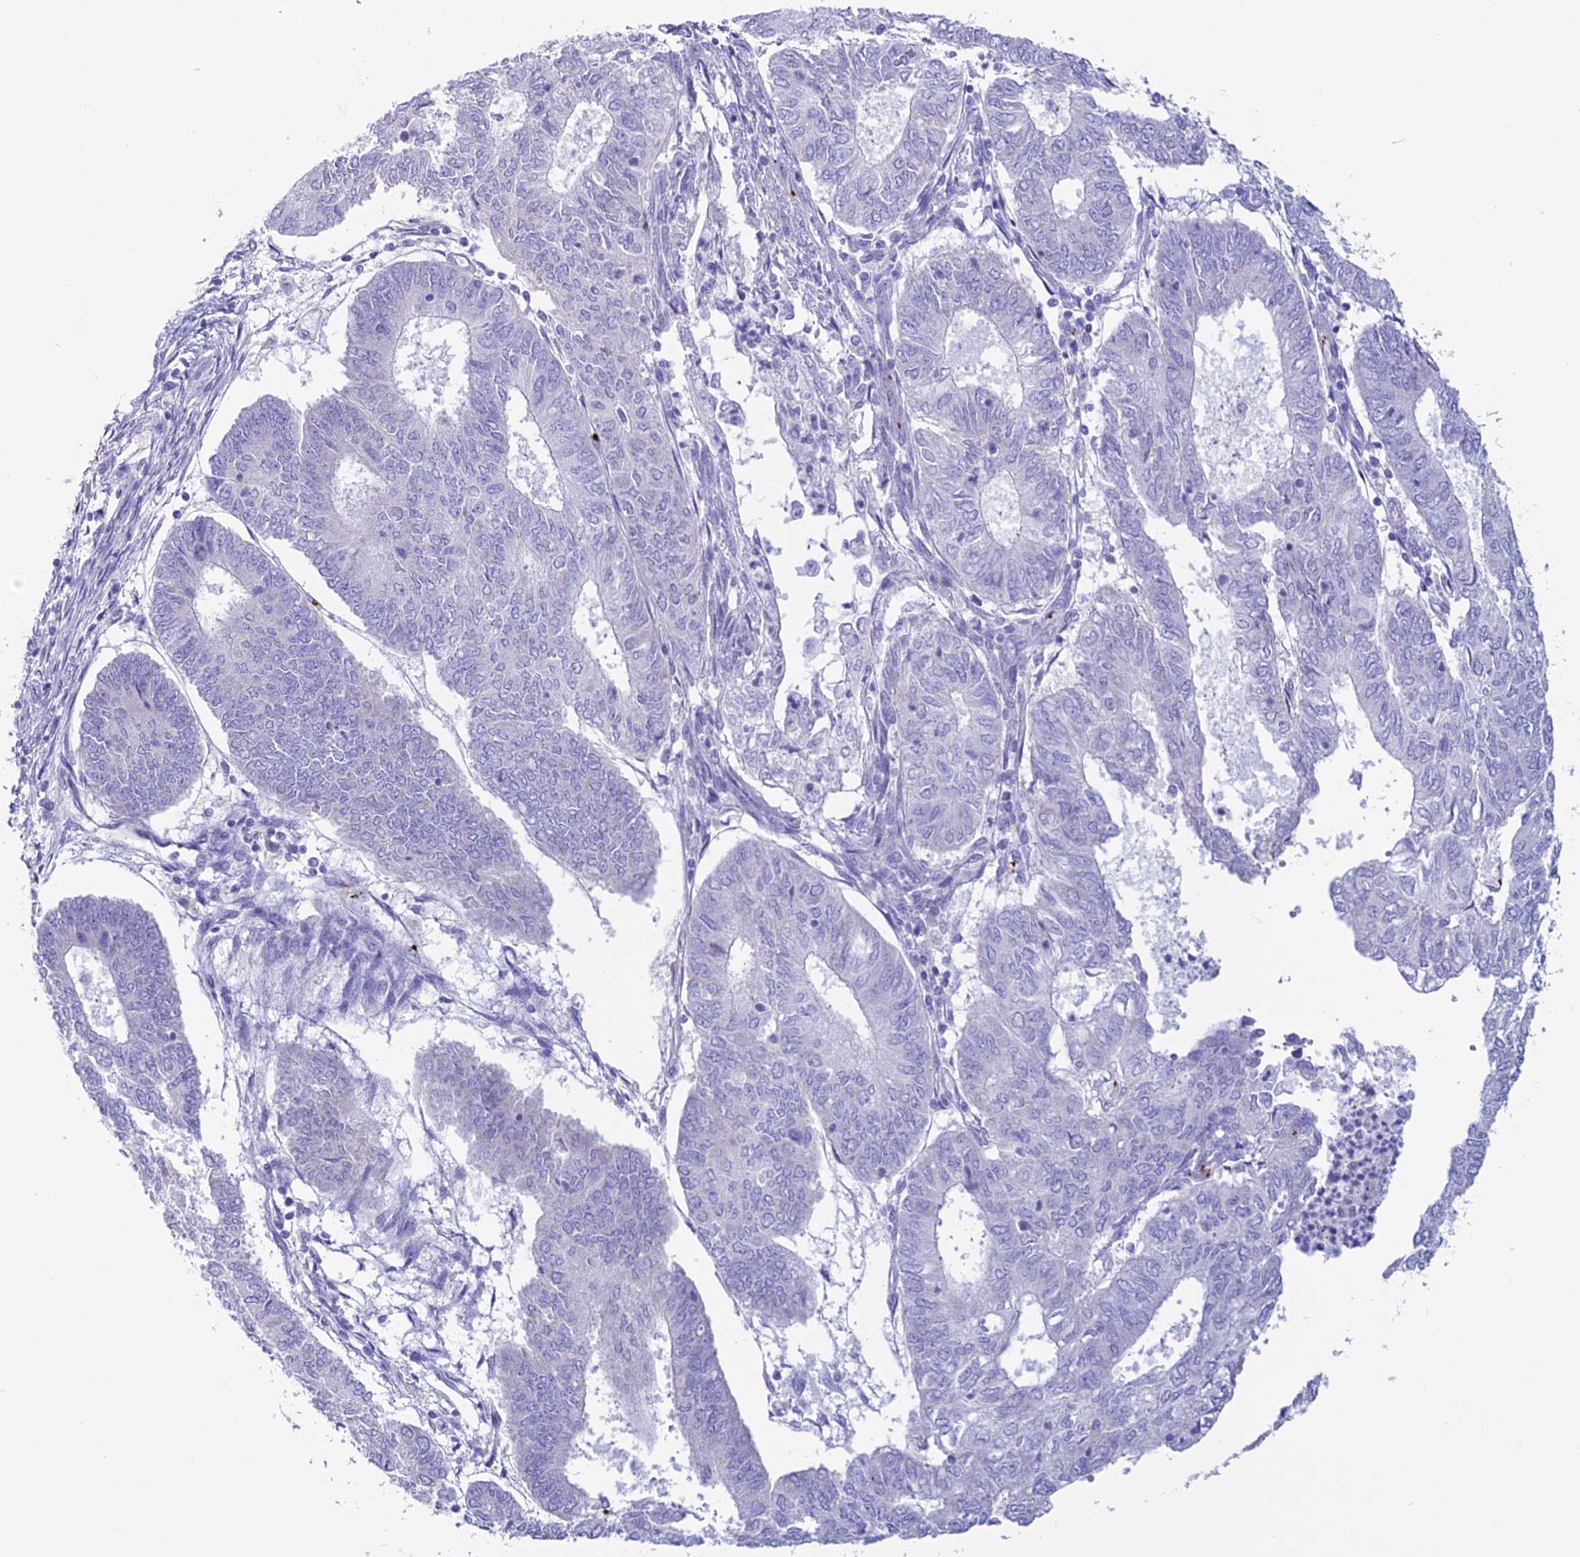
{"staining": {"intensity": "weak", "quantity": "<25%", "location": "cytoplasmic/membranous"}, "tissue": "endometrial cancer", "cell_type": "Tumor cells", "image_type": "cancer", "snomed": [{"axis": "morphology", "description": "Adenocarcinoma, NOS"}, {"axis": "topography", "description": "Endometrium"}], "caption": "The immunohistochemistry histopathology image has no significant staining in tumor cells of endometrial cancer tissue.", "gene": "C21orf140", "patient": {"sex": "female", "age": 68}}